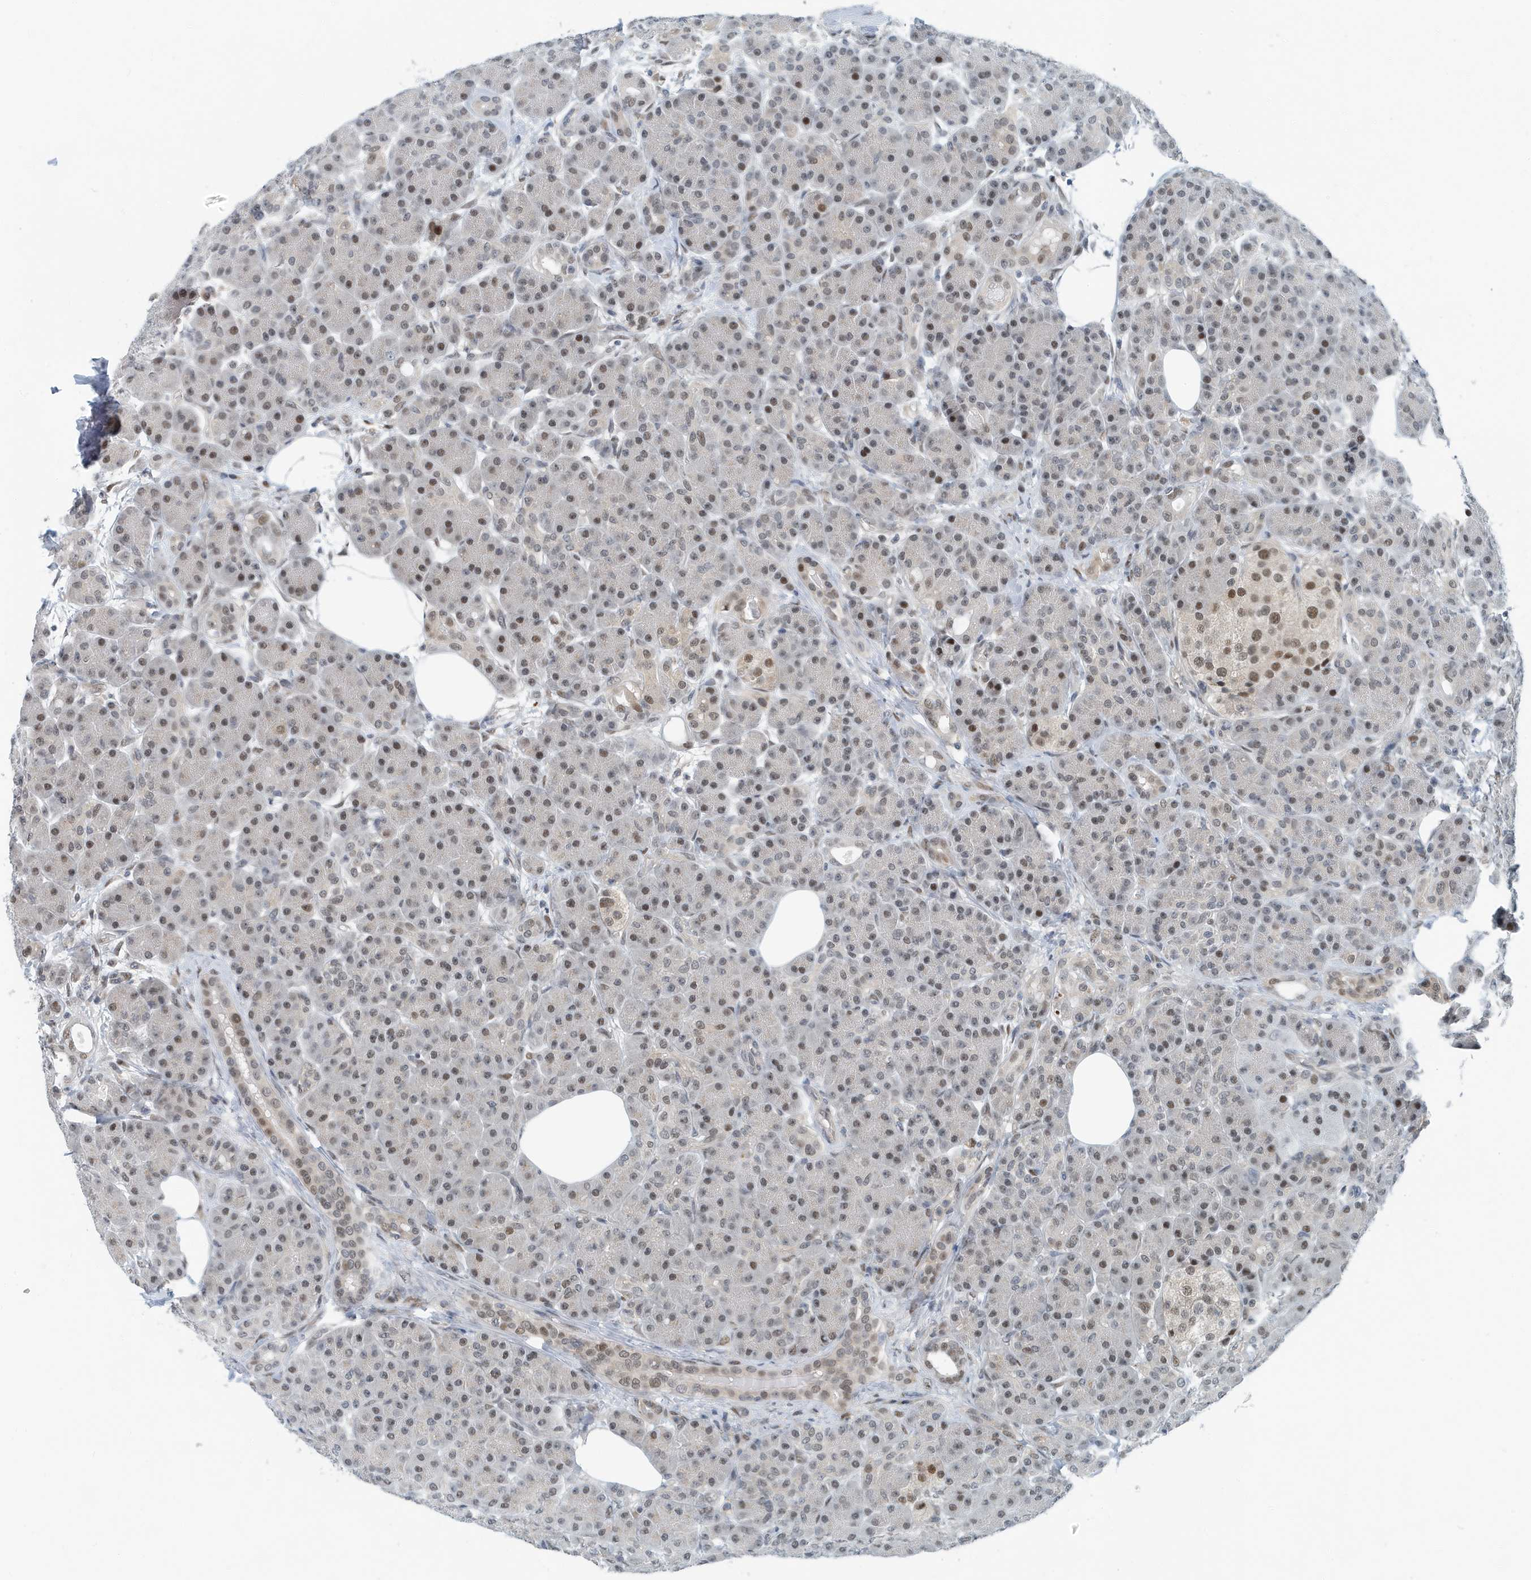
{"staining": {"intensity": "weak", "quantity": ">75%", "location": "nuclear"}, "tissue": "pancreas", "cell_type": "Exocrine glandular cells", "image_type": "normal", "snomed": [{"axis": "morphology", "description": "Normal tissue, NOS"}, {"axis": "topography", "description": "Pancreas"}], "caption": "Protein expression analysis of benign human pancreas reveals weak nuclear expression in about >75% of exocrine glandular cells. The protein of interest is stained brown, and the nuclei are stained in blue (DAB IHC with brightfield microscopy, high magnification).", "gene": "KIF15", "patient": {"sex": "male", "age": 63}}